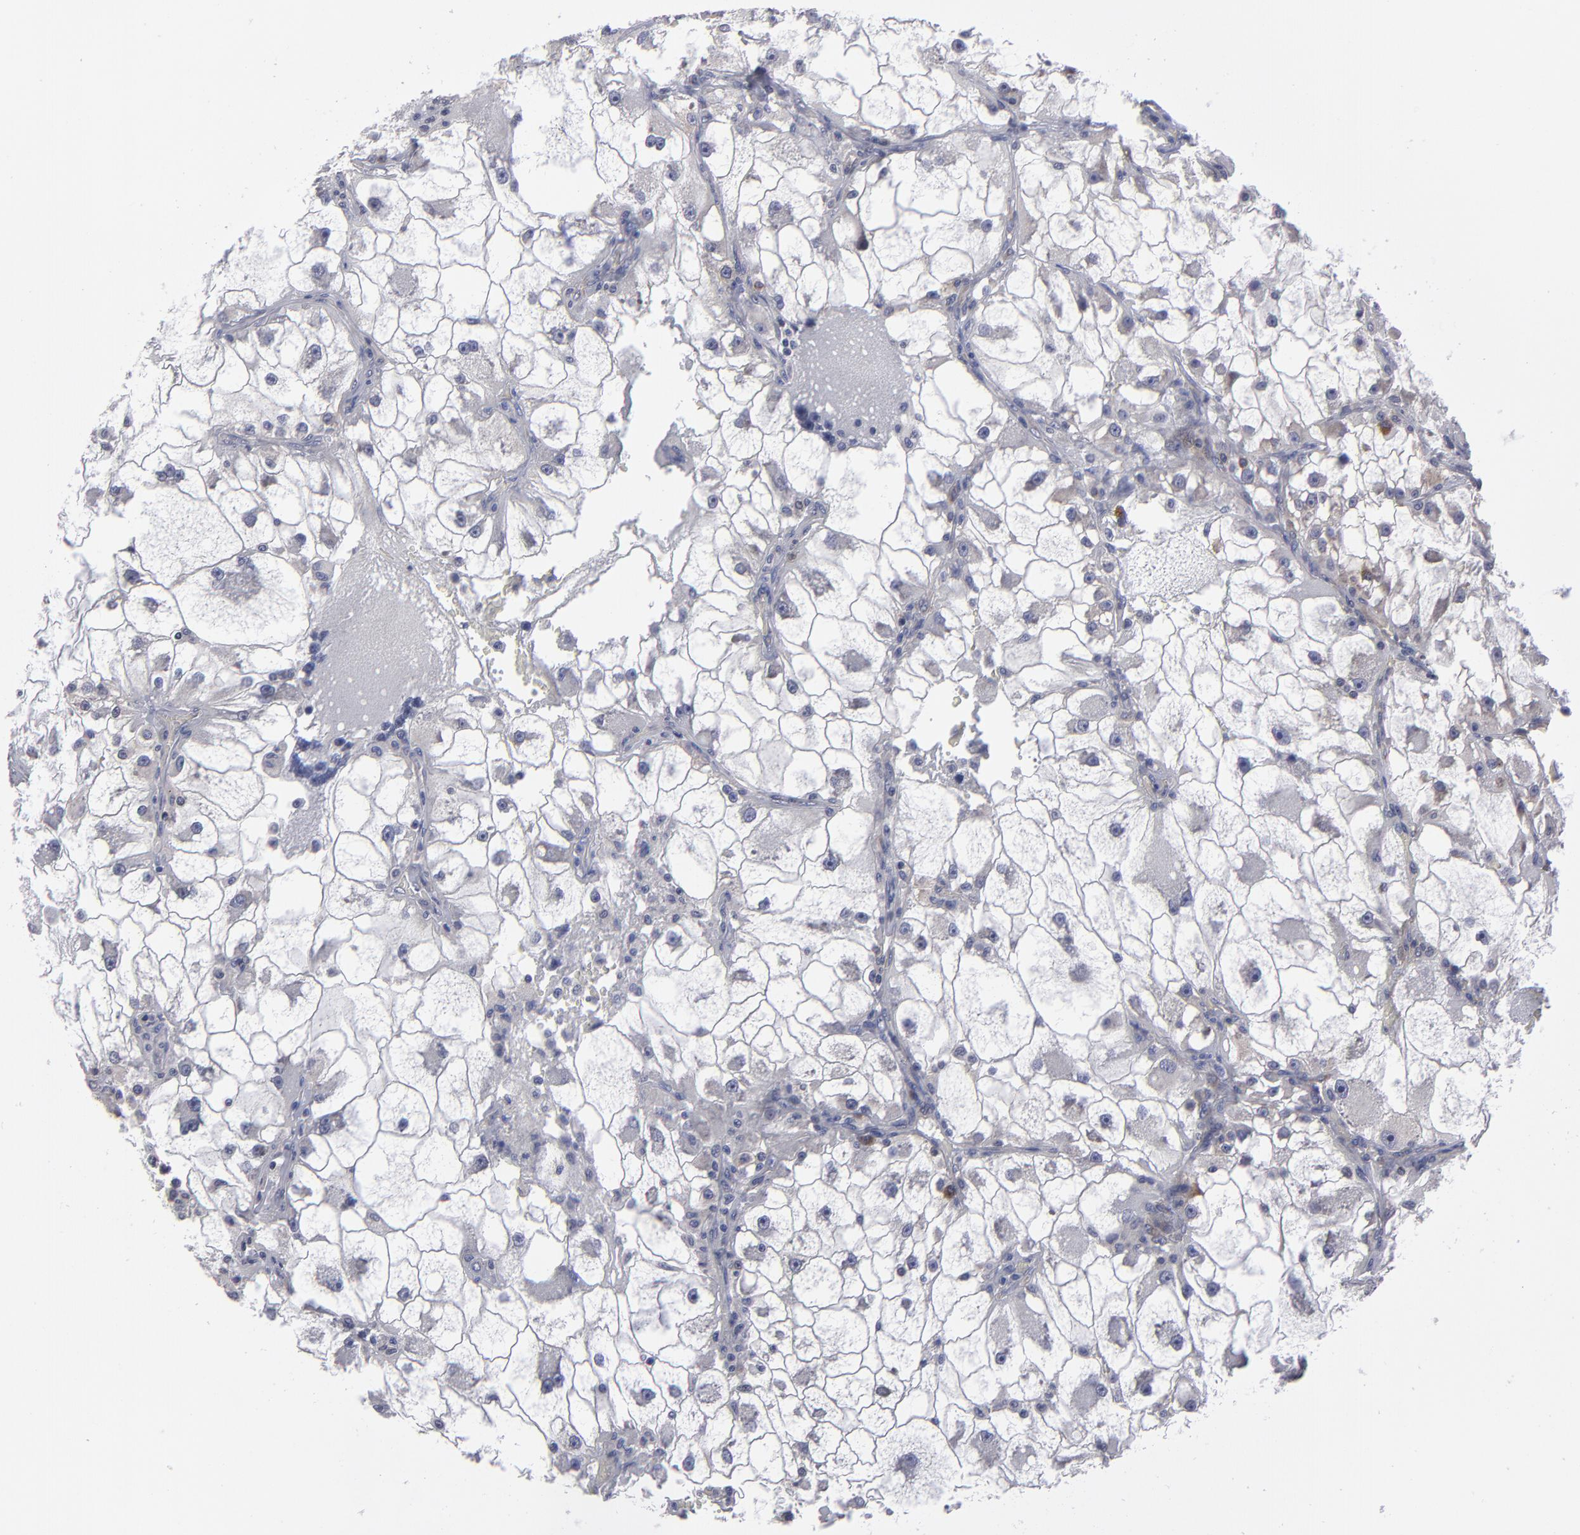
{"staining": {"intensity": "weak", "quantity": "<25%", "location": "cytoplasmic/membranous"}, "tissue": "renal cancer", "cell_type": "Tumor cells", "image_type": "cancer", "snomed": [{"axis": "morphology", "description": "Adenocarcinoma, NOS"}, {"axis": "topography", "description": "Kidney"}], "caption": "Renal cancer (adenocarcinoma) was stained to show a protein in brown. There is no significant expression in tumor cells.", "gene": "CEP97", "patient": {"sex": "female", "age": 73}}